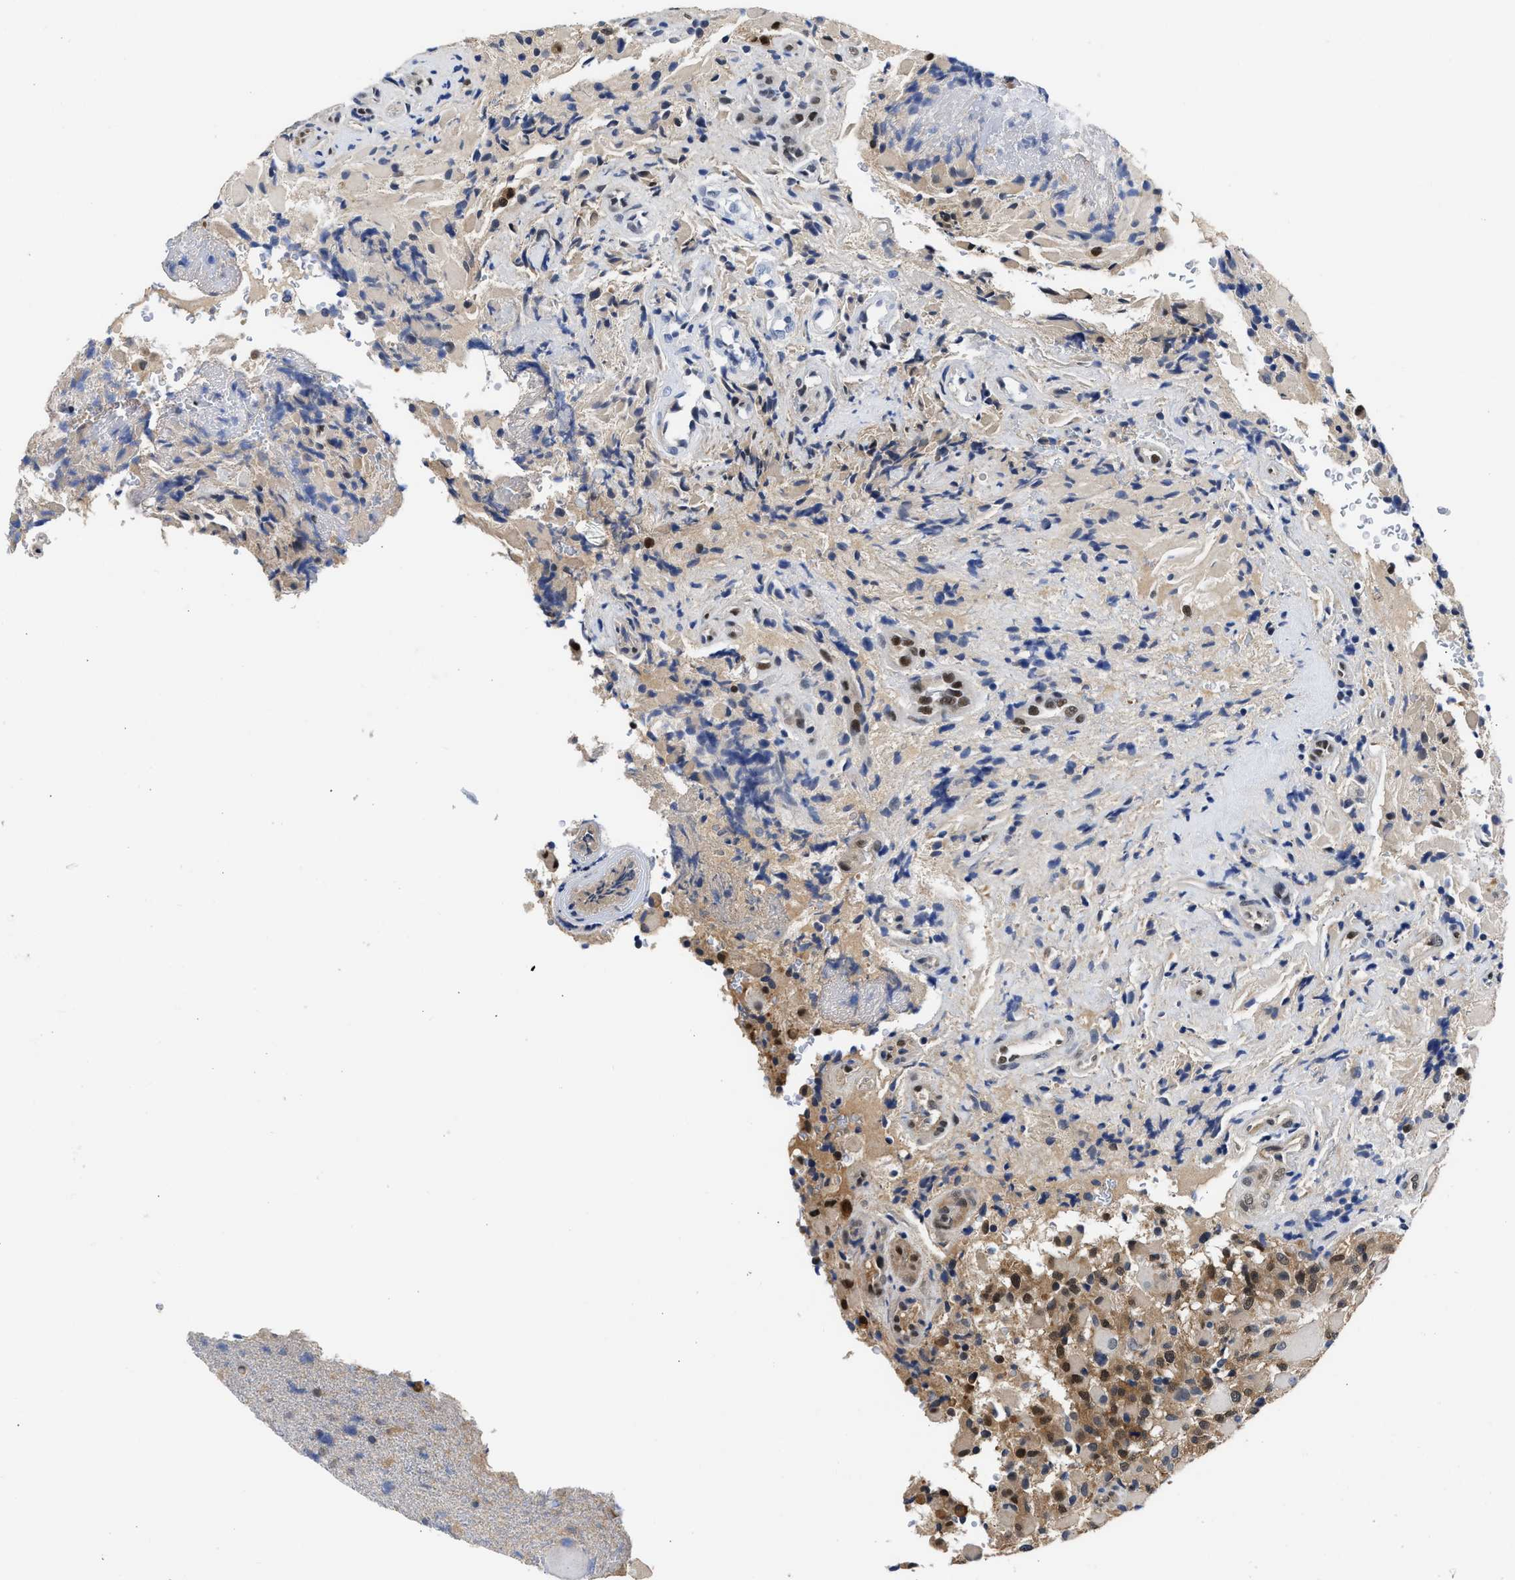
{"staining": {"intensity": "moderate", "quantity": "25%-75%", "location": "cytoplasmic/membranous,nuclear"}, "tissue": "glioma", "cell_type": "Tumor cells", "image_type": "cancer", "snomed": [{"axis": "morphology", "description": "Glioma, malignant, High grade"}, {"axis": "topography", "description": "Brain"}], "caption": "Tumor cells show medium levels of moderate cytoplasmic/membranous and nuclear staining in about 25%-75% of cells in human glioma.", "gene": "XPO5", "patient": {"sex": "male", "age": 71}}